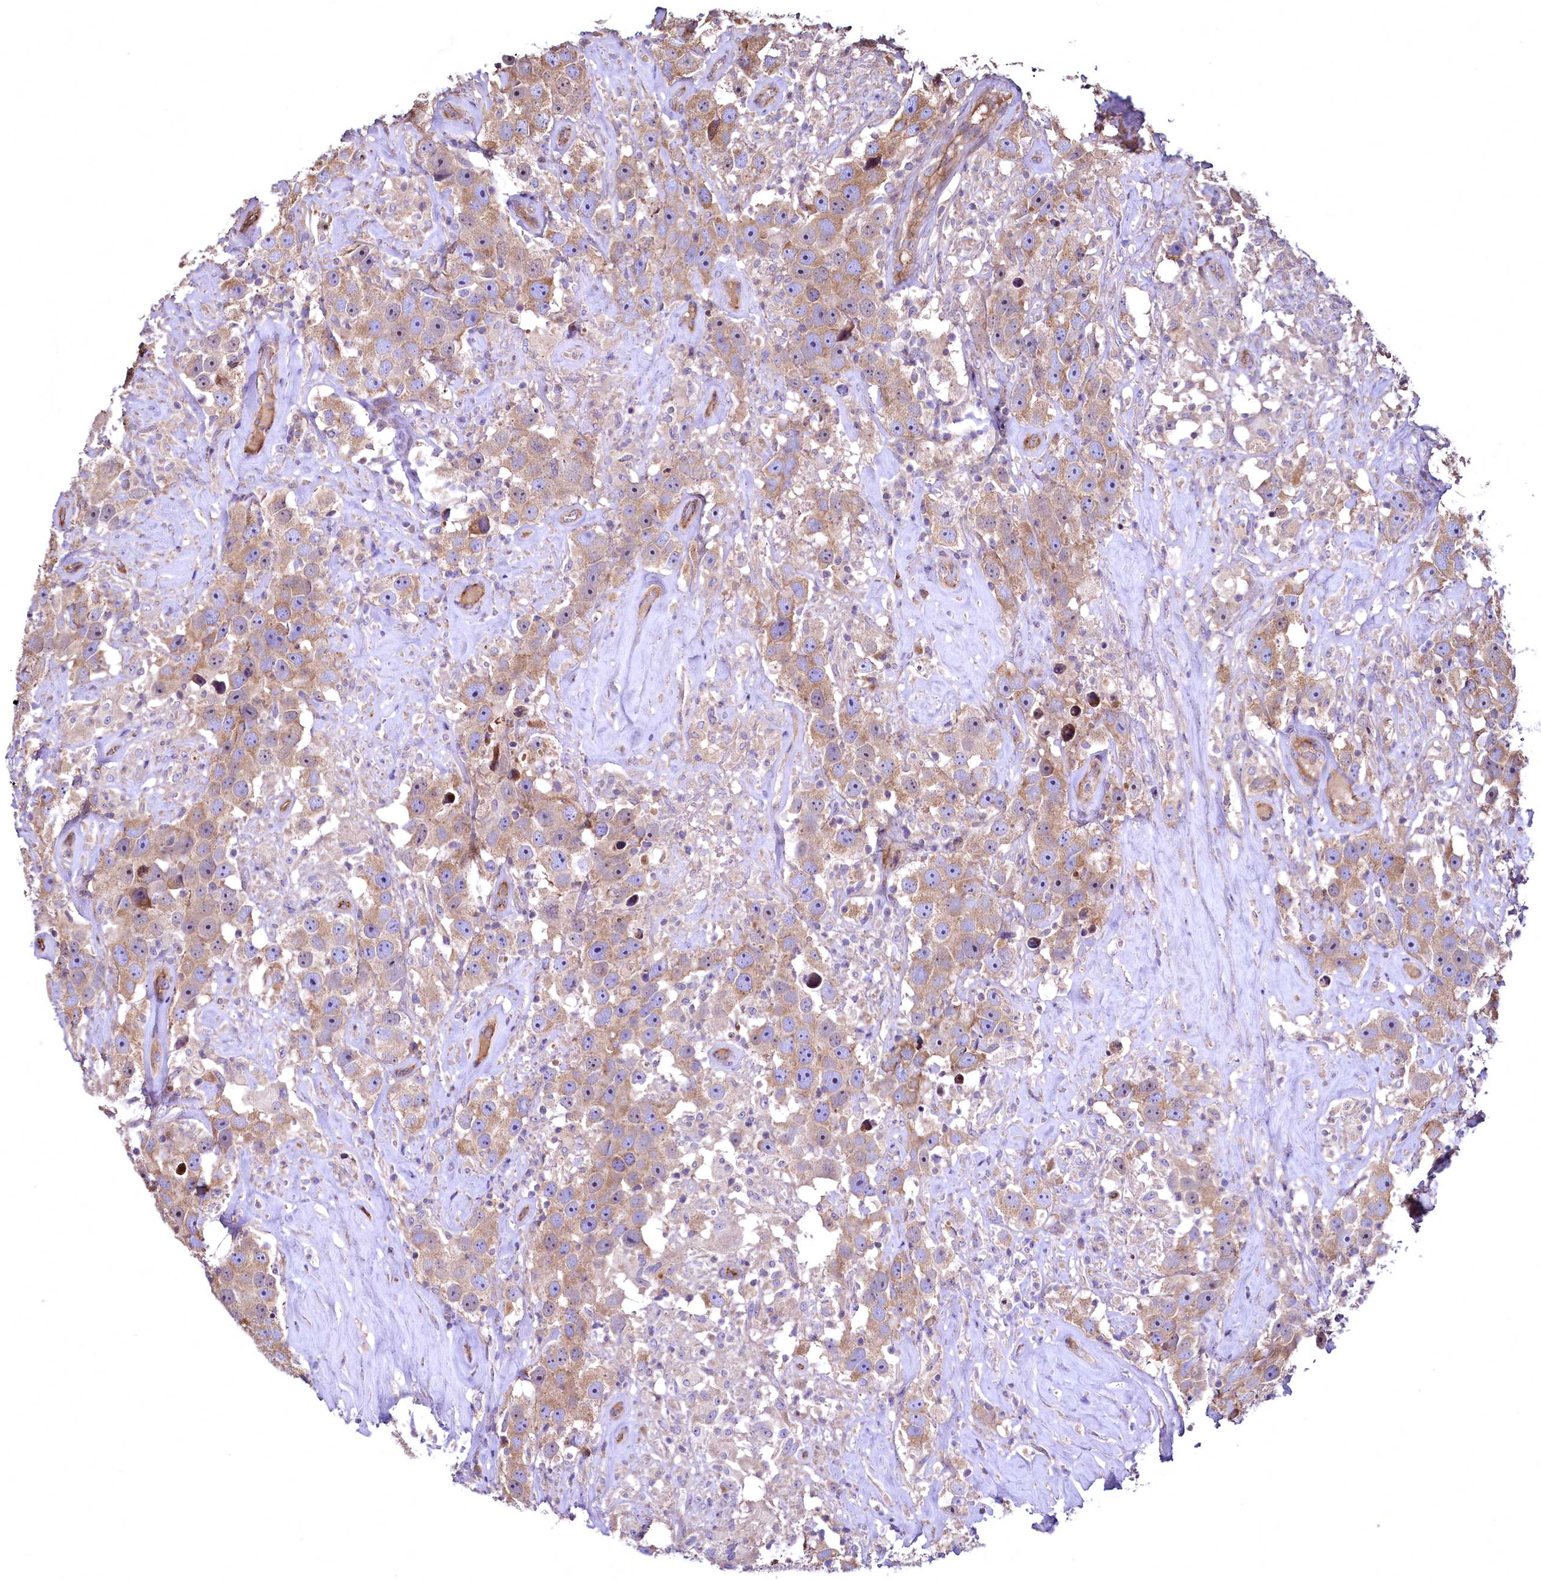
{"staining": {"intensity": "moderate", "quantity": ">75%", "location": "cytoplasmic/membranous"}, "tissue": "testis cancer", "cell_type": "Tumor cells", "image_type": "cancer", "snomed": [{"axis": "morphology", "description": "Seminoma, NOS"}, {"axis": "topography", "description": "Testis"}], "caption": "Immunohistochemical staining of testis cancer (seminoma) displays medium levels of moderate cytoplasmic/membranous positivity in approximately >75% of tumor cells. Ihc stains the protein in brown and the nuclei are stained blue.", "gene": "TBCEL", "patient": {"sex": "male", "age": 49}}